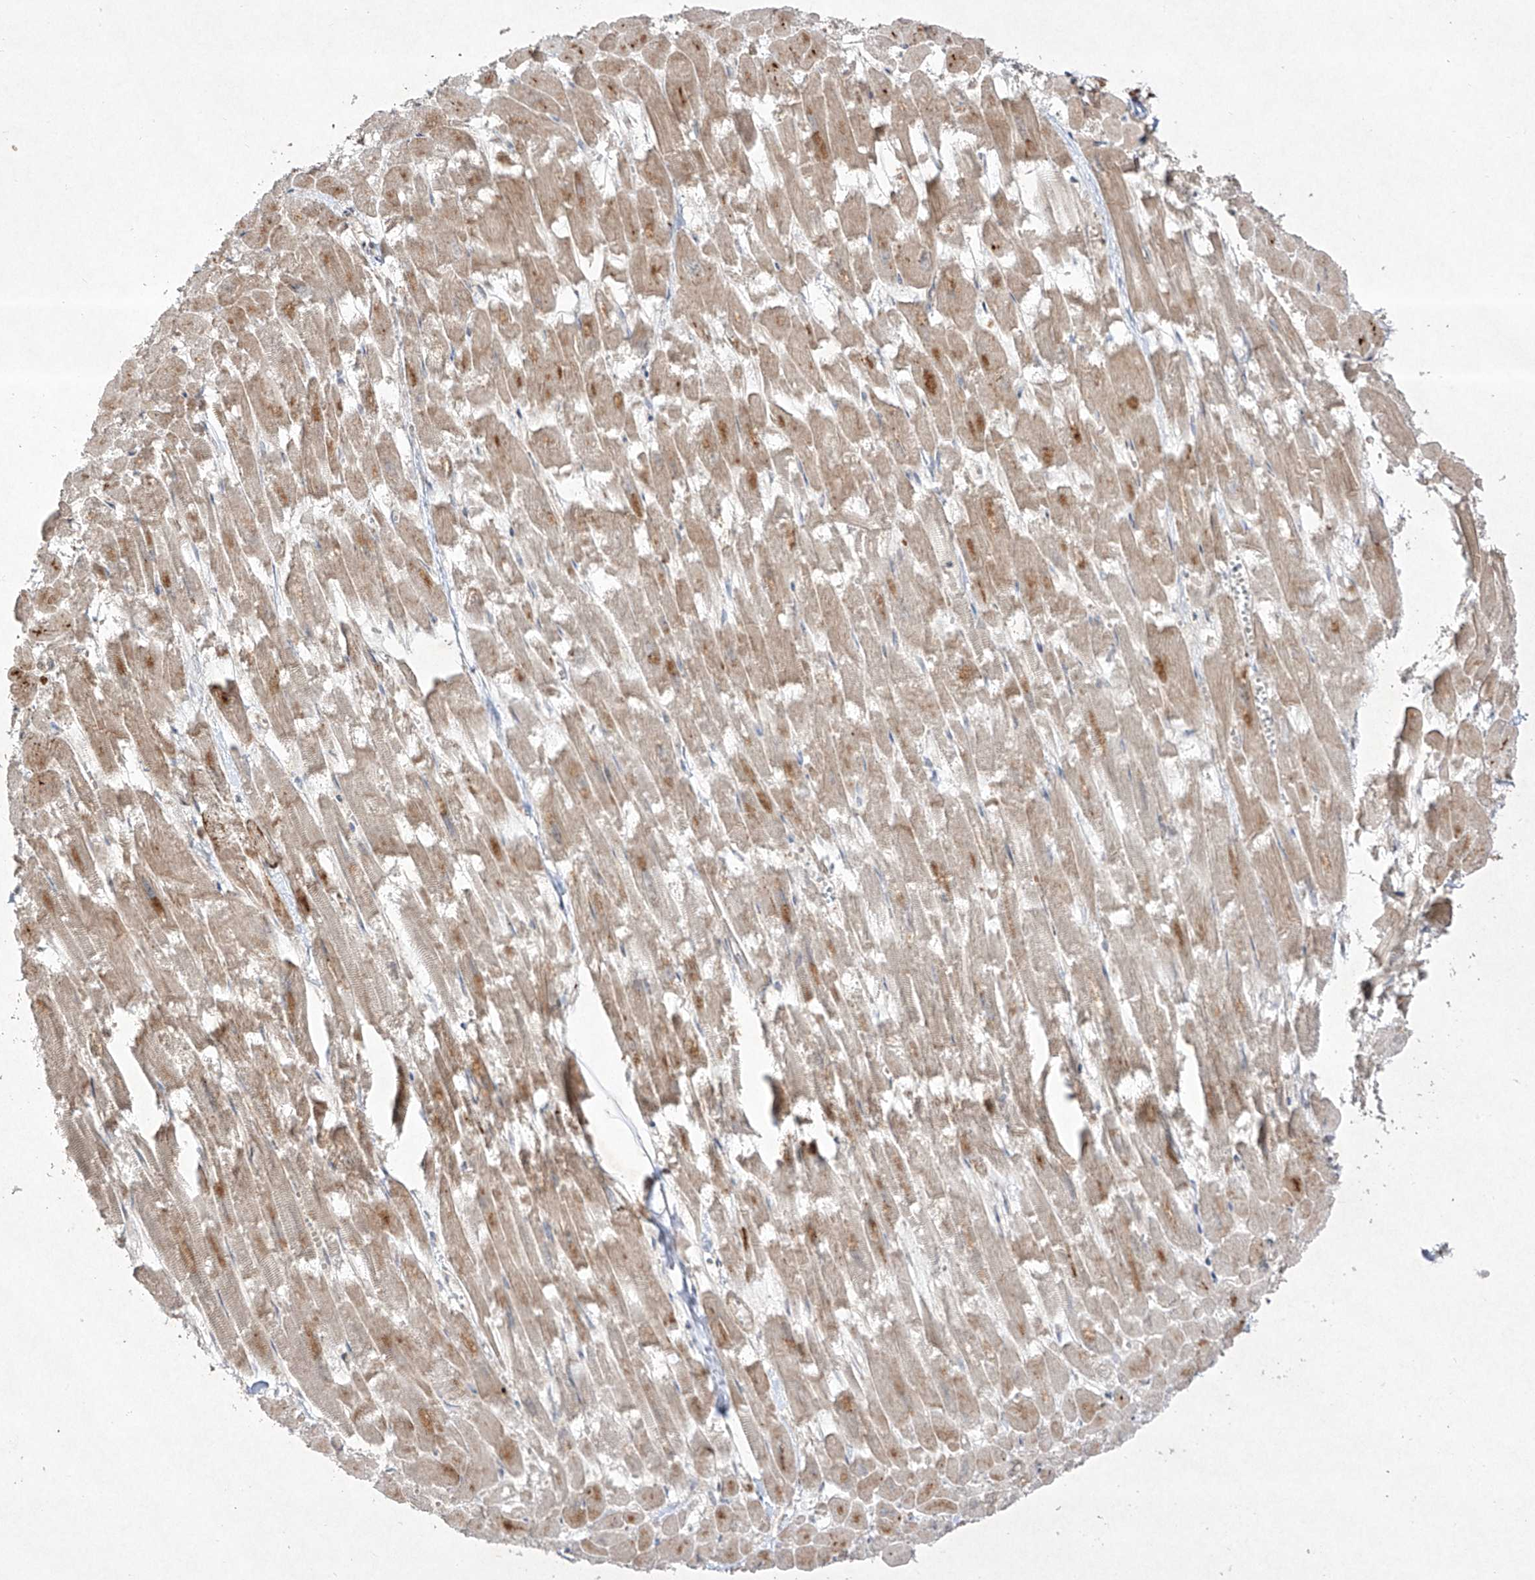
{"staining": {"intensity": "moderate", "quantity": ">75%", "location": "cytoplasmic/membranous"}, "tissue": "heart muscle", "cell_type": "Cardiomyocytes", "image_type": "normal", "snomed": [{"axis": "morphology", "description": "Normal tissue, NOS"}, {"axis": "topography", "description": "Heart"}], "caption": "High-power microscopy captured an immunohistochemistry (IHC) image of normal heart muscle, revealing moderate cytoplasmic/membranous staining in approximately >75% of cardiomyocytes. Nuclei are stained in blue.", "gene": "KDM1B", "patient": {"sex": "male", "age": 54}}